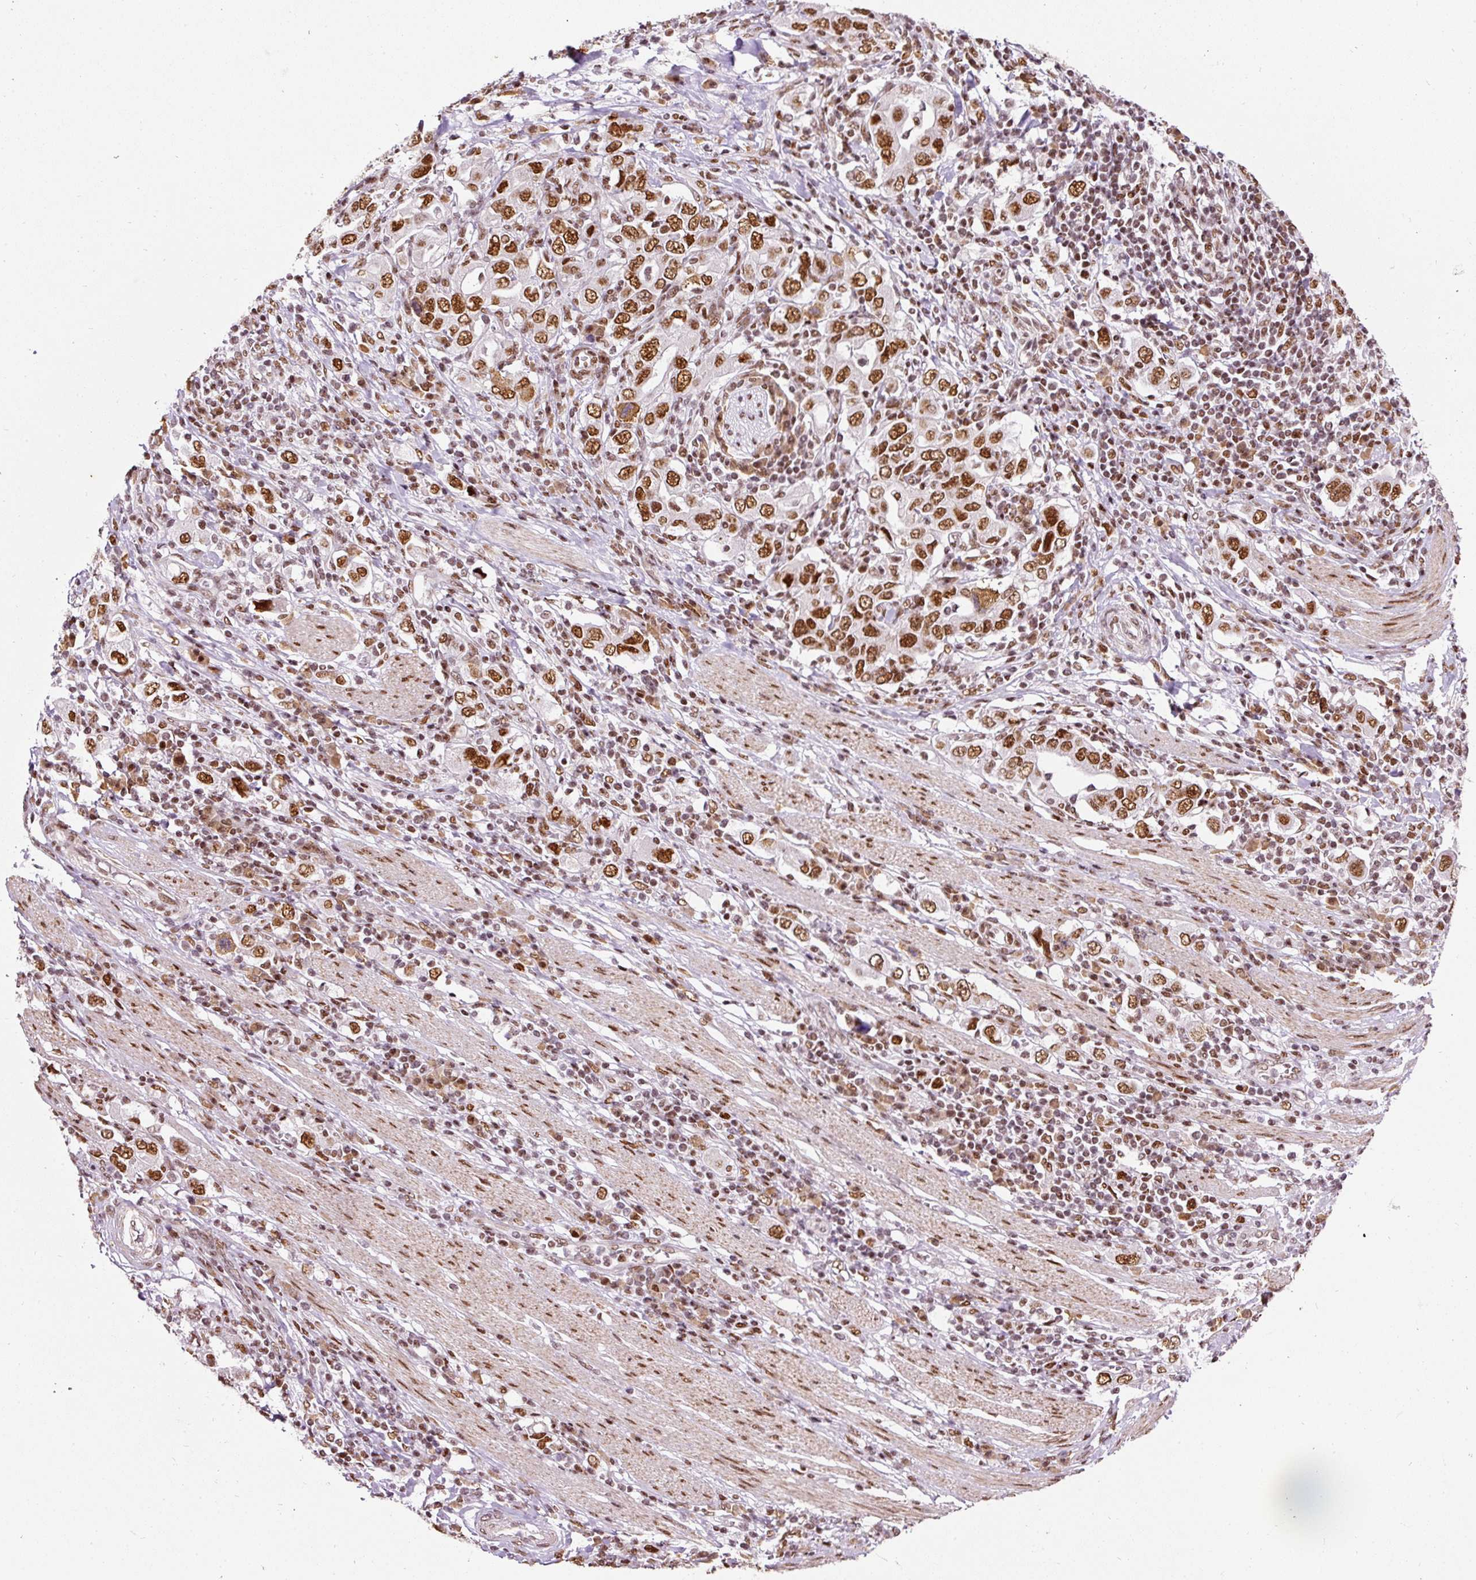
{"staining": {"intensity": "strong", "quantity": ">75%", "location": "nuclear"}, "tissue": "stomach cancer", "cell_type": "Tumor cells", "image_type": "cancer", "snomed": [{"axis": "morphology", "description": "Adenocarcinoma, NOS"}, {"axis": "topography", "description": "Stomach, upper"}, {"axis": "topography", "description": "Stomach"}], "caption": "This is a histology image of immunohistochemistry staining of adenocarcinoma (stomach), which shows strong expression in the nuclear of tumor cells.", "gene": "HNRNPC", "patient": {"sex": "male", "age": 62}}